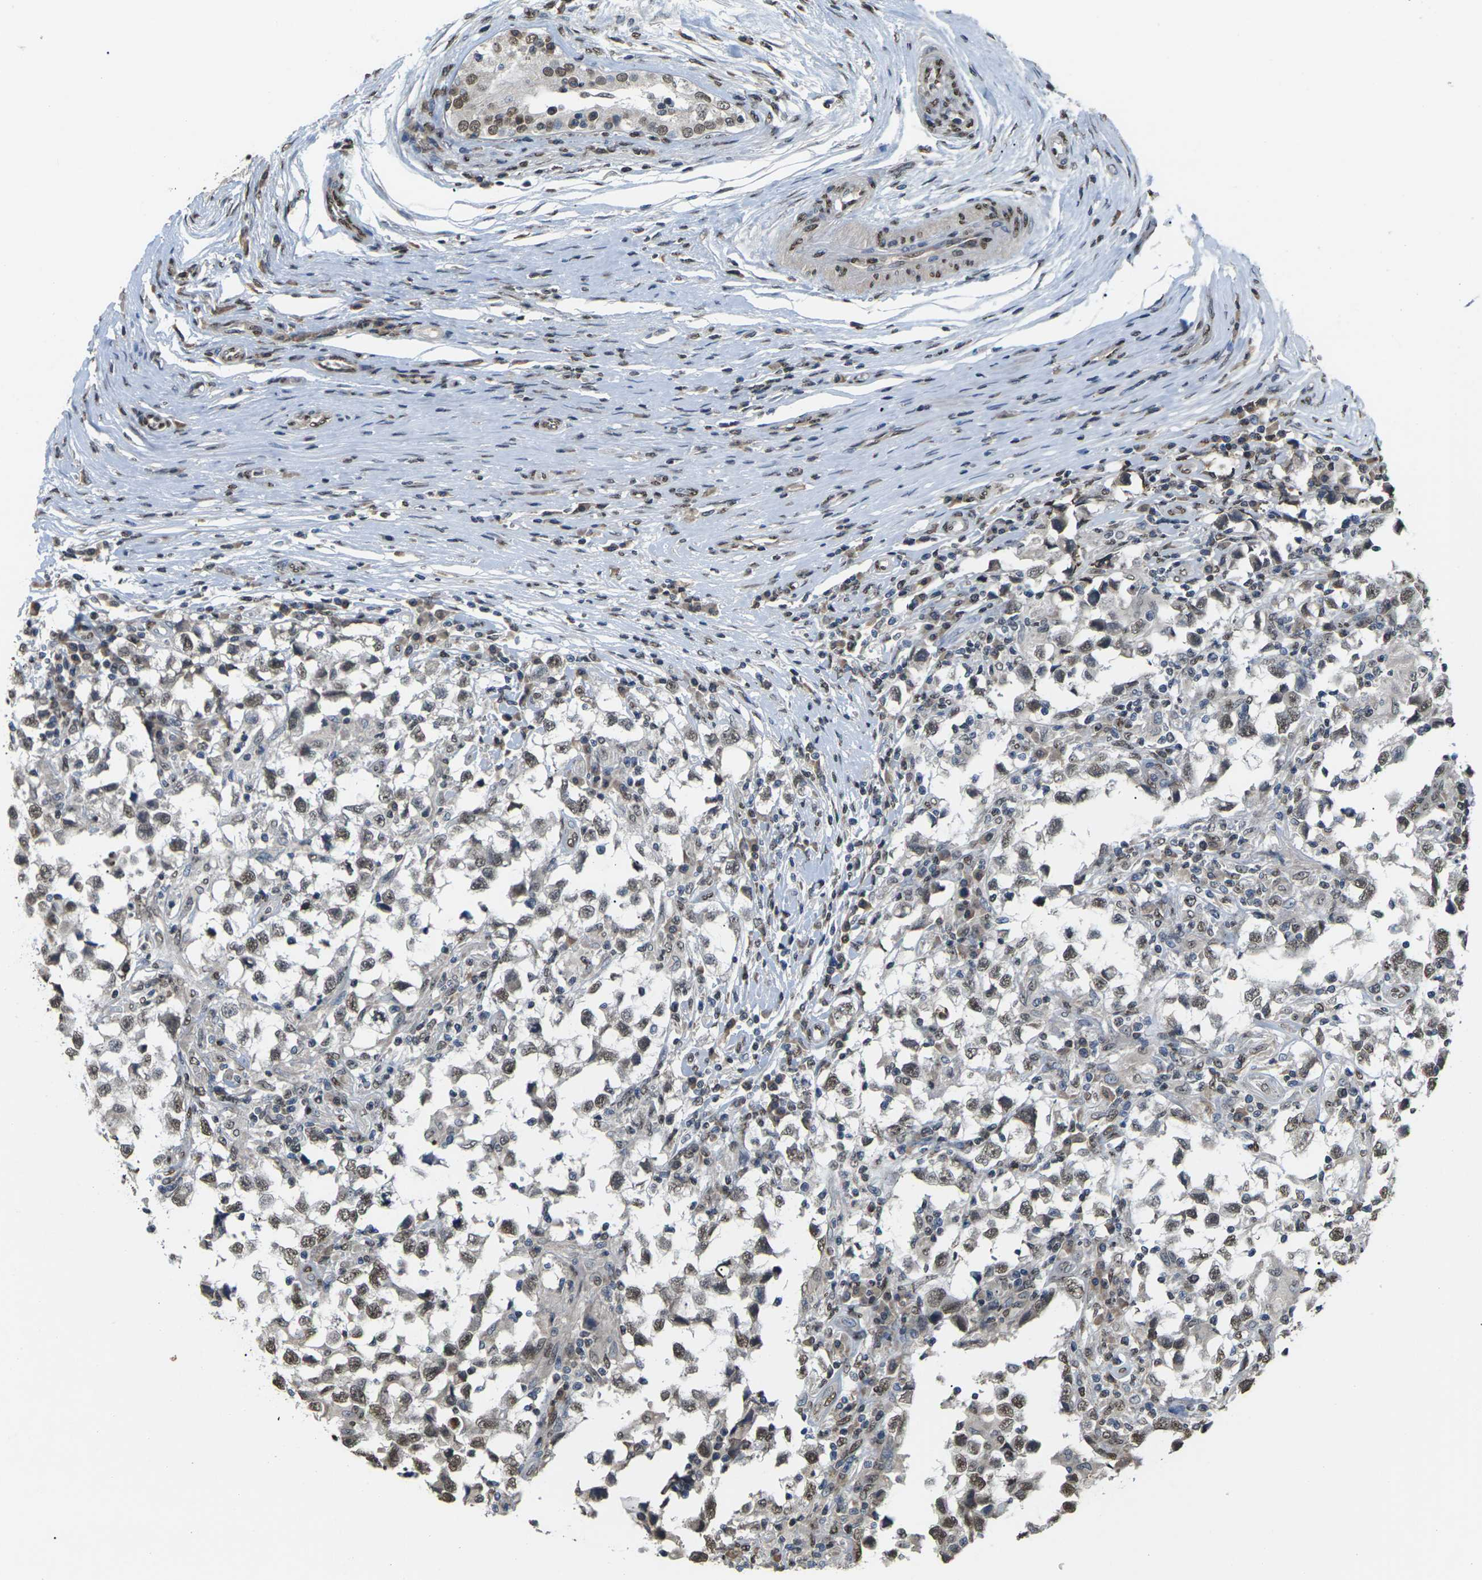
{"staining": {"intensity": "moderate", "quantity": ">75%", "location": "nuclear"}, "tissue": "testis cancer", "cell_type": "Tumor cells", "image_type": "cancer", "snomed": [{"axis": "morphology", "description": "Carcinoma, Embryonal, NOS"}, {"axis": "topography", "description": "Testis"}], "caption": "Immunohistochemistry (DAB (3,3'-diaminobenzidine)) staining of human testis cancer (embryonal carcinoma) displays moderate nuclear protein positivity in about >75% of tumor cells.", "gene": "EMSY", "patient": {"sex": "male", "age": 21}}